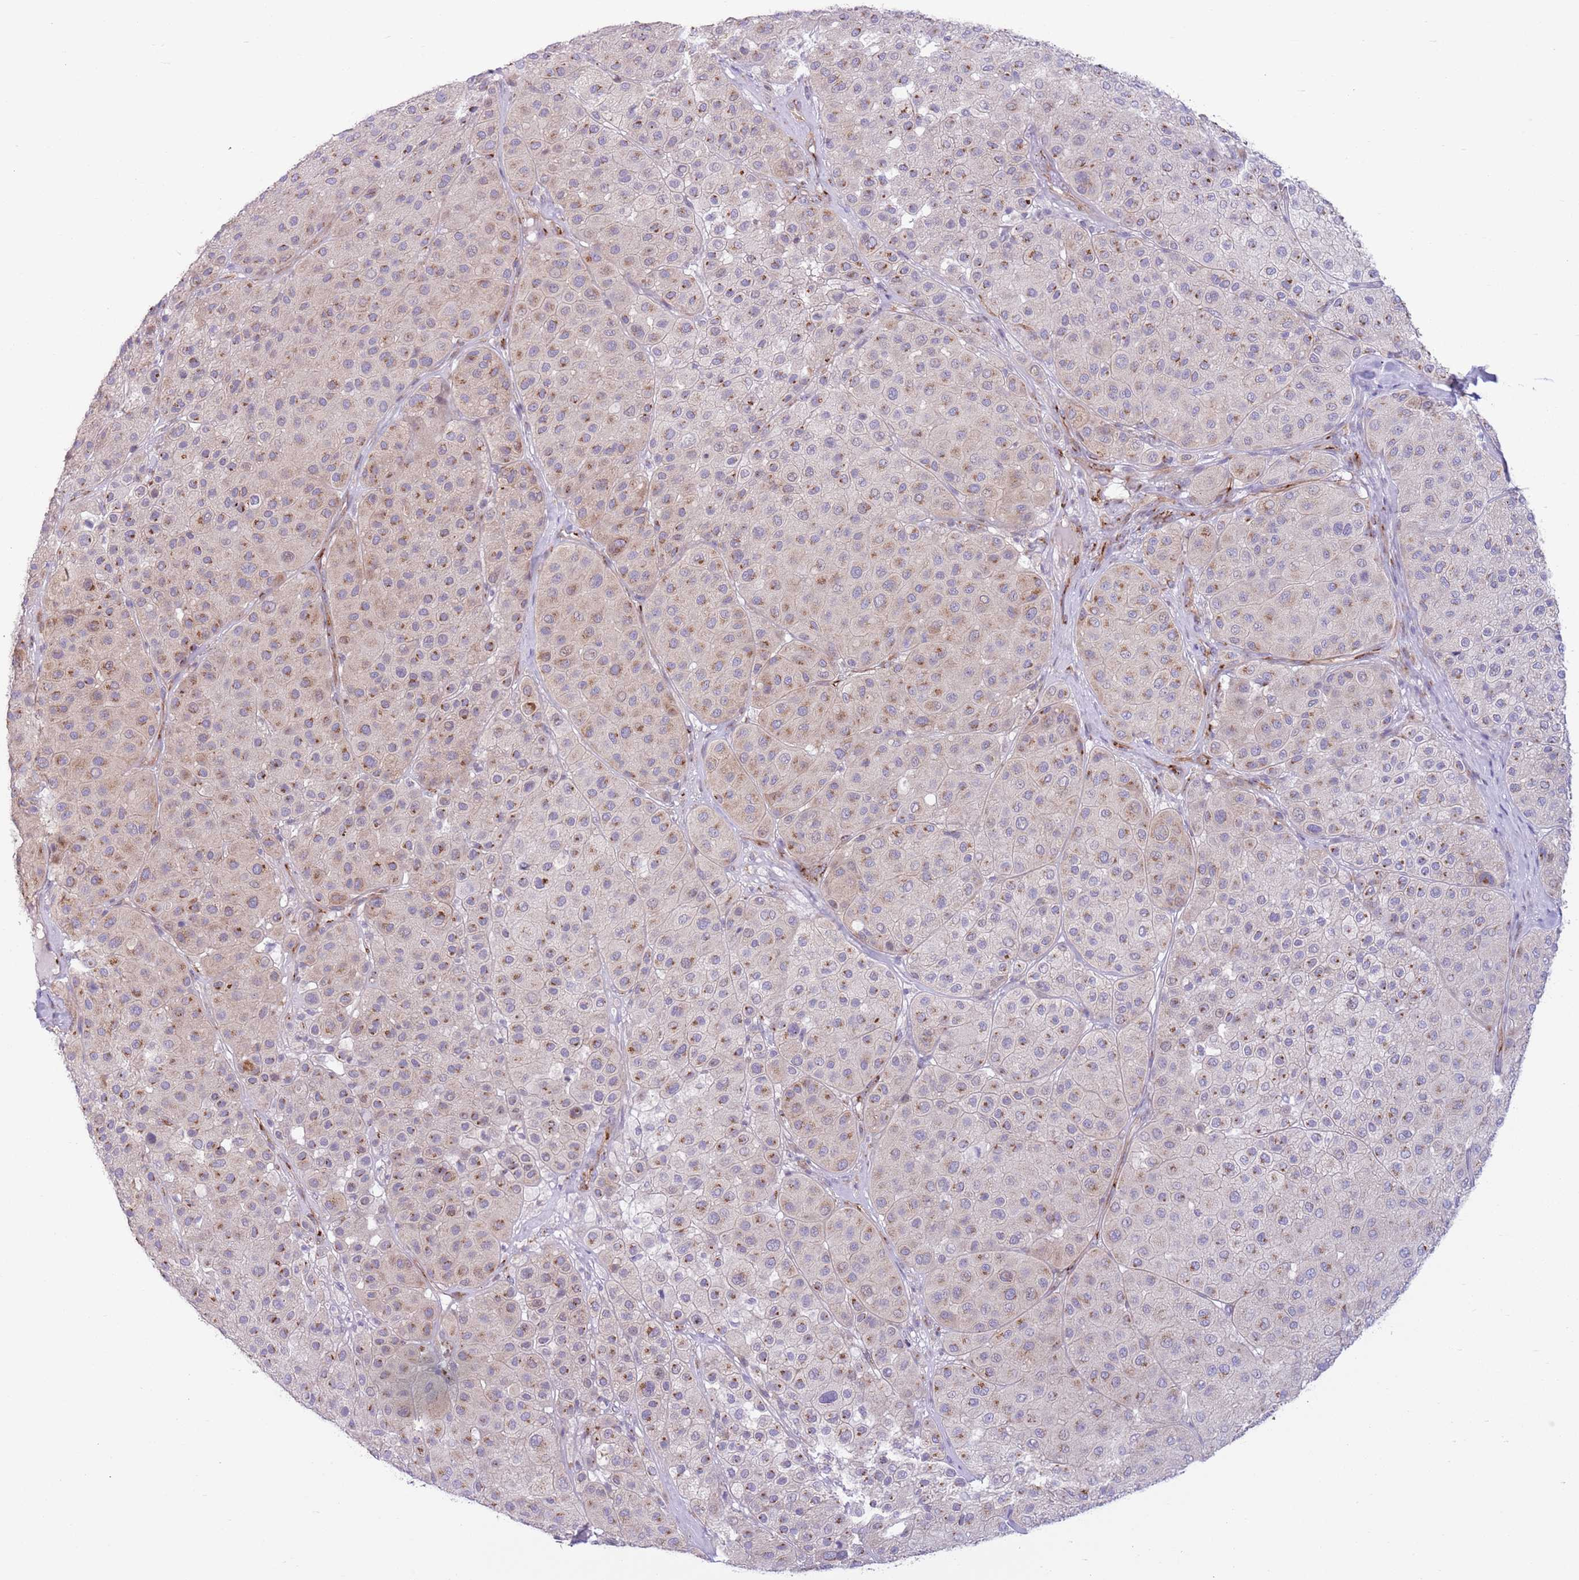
{"staining": {"intensity": "moderate", "quantity": "25%-75%", "location": "cytoplasmic/membranous"}, "tissue": "melanoma", "cell_type": "Tumor cells", "image_type": "cancer", "snomed": [{"axis": "morphology", "description": "Malignant melanoma, Metastatic site"}, {"axis": "topography", "description": "Smooth muscle"}], "caption": "The histopathology image demonstrates immunohistochemical staining of malignant melanoma (metastatic site). There is moderate cytoplasmic/membranous expression is appreciated in about 25%-75% of tumor cells.", "gene": "C20orf96", "patient": {"sex": "male", "age": 41}}